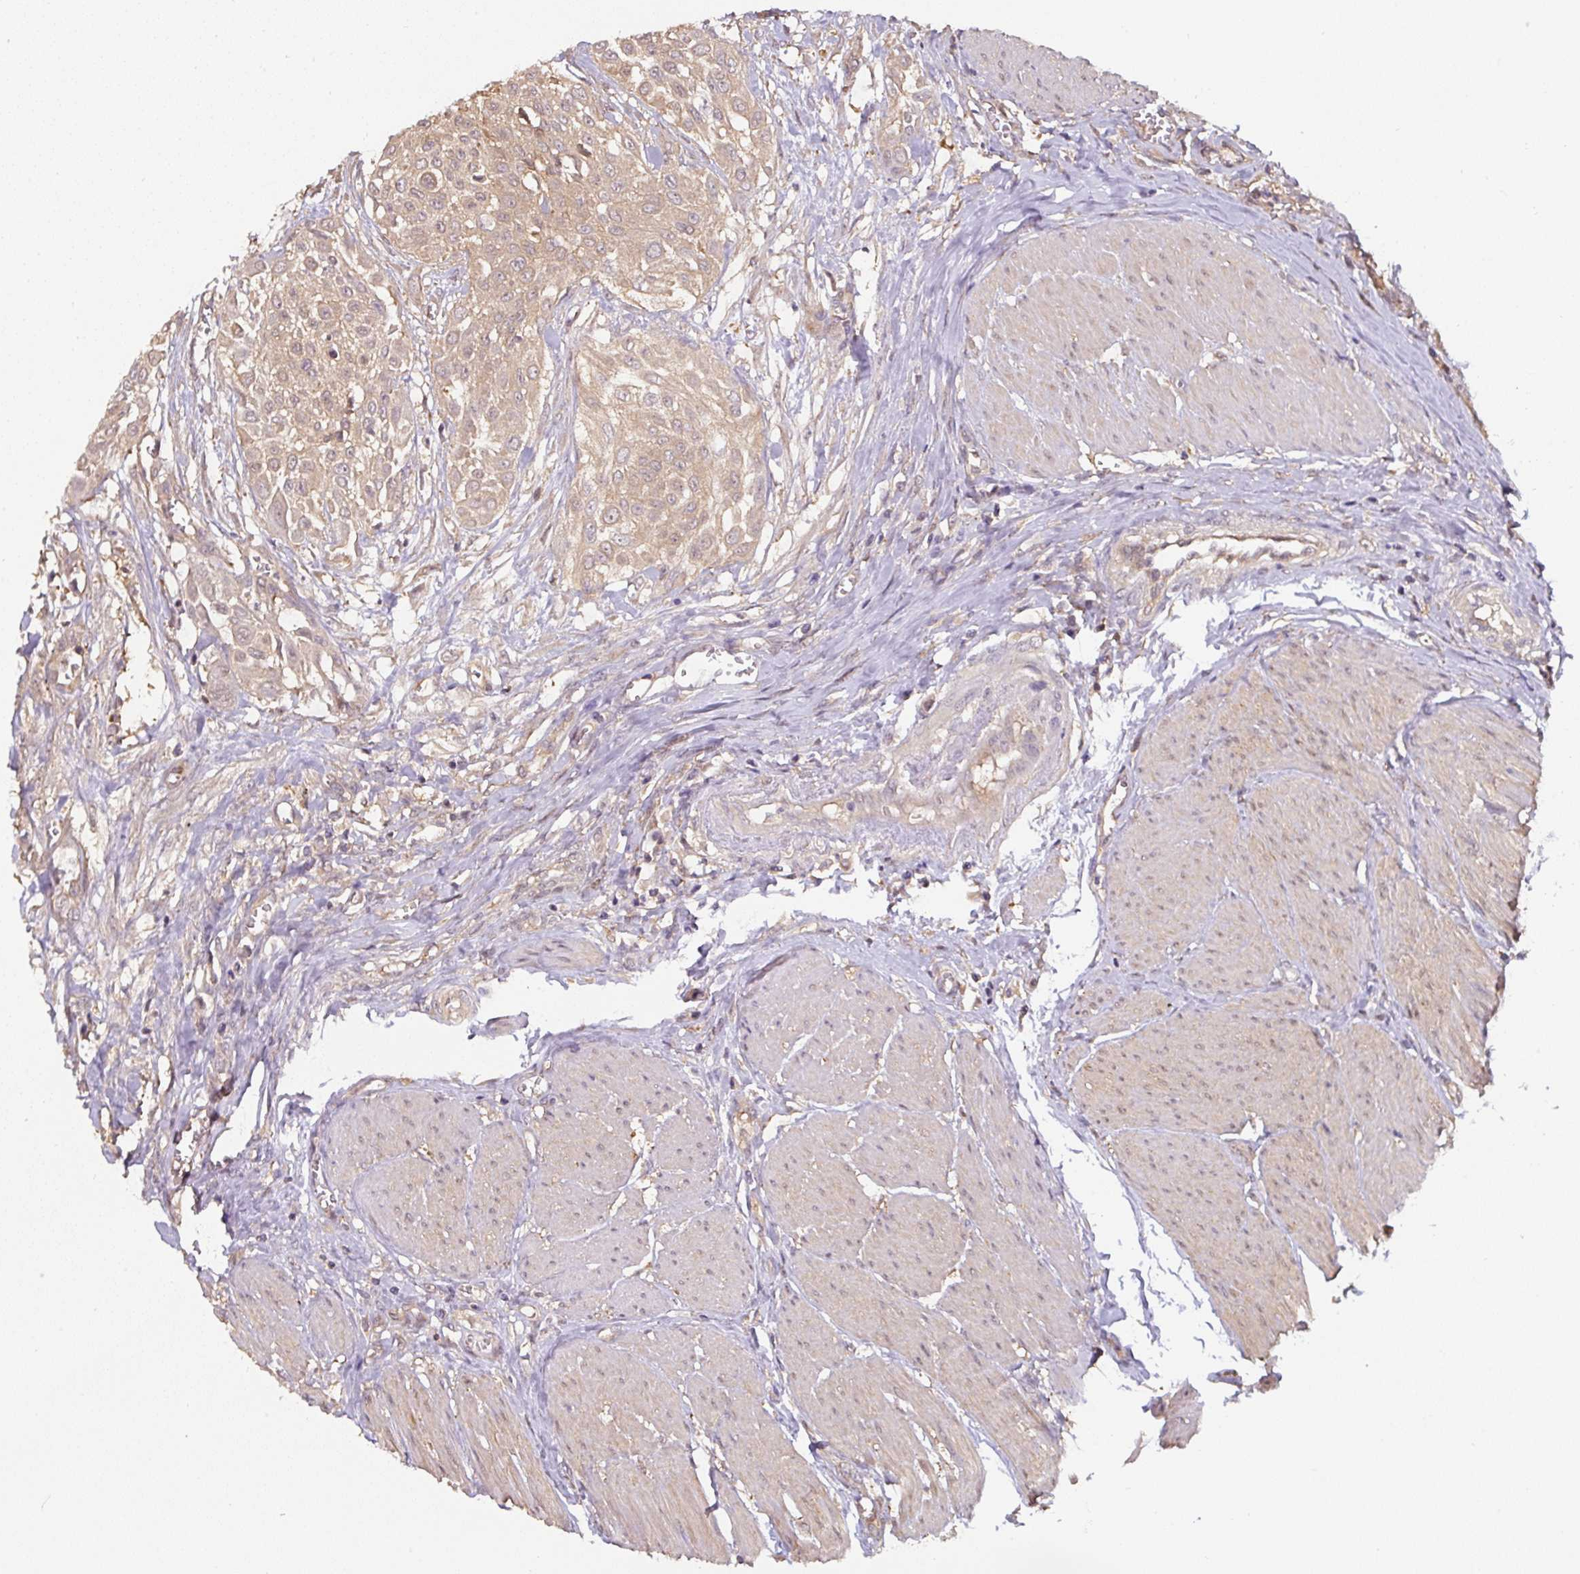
{"staining": {"intensity": "weak", "quantity": ">75%", "location": "cytoplasmic/membranous"}, "tissue": "urothelial cancer", "cell_type": "Tumor cells", "image_type": "cancer", "snomed": [{"axis": "morphology", "description": "Urothelial carcinoma, High grade"}, {"axis": "topography", "description": "Urinary bladder"}], "caption": "This micrograph shows IHC staining of high-grade urothelial carcinoma, with low weak cytoplasmic/membranous positivity in approximately >75% of tumor cells.", "gene": "ST13", "patient": {"sex": "male", "age": 57}}